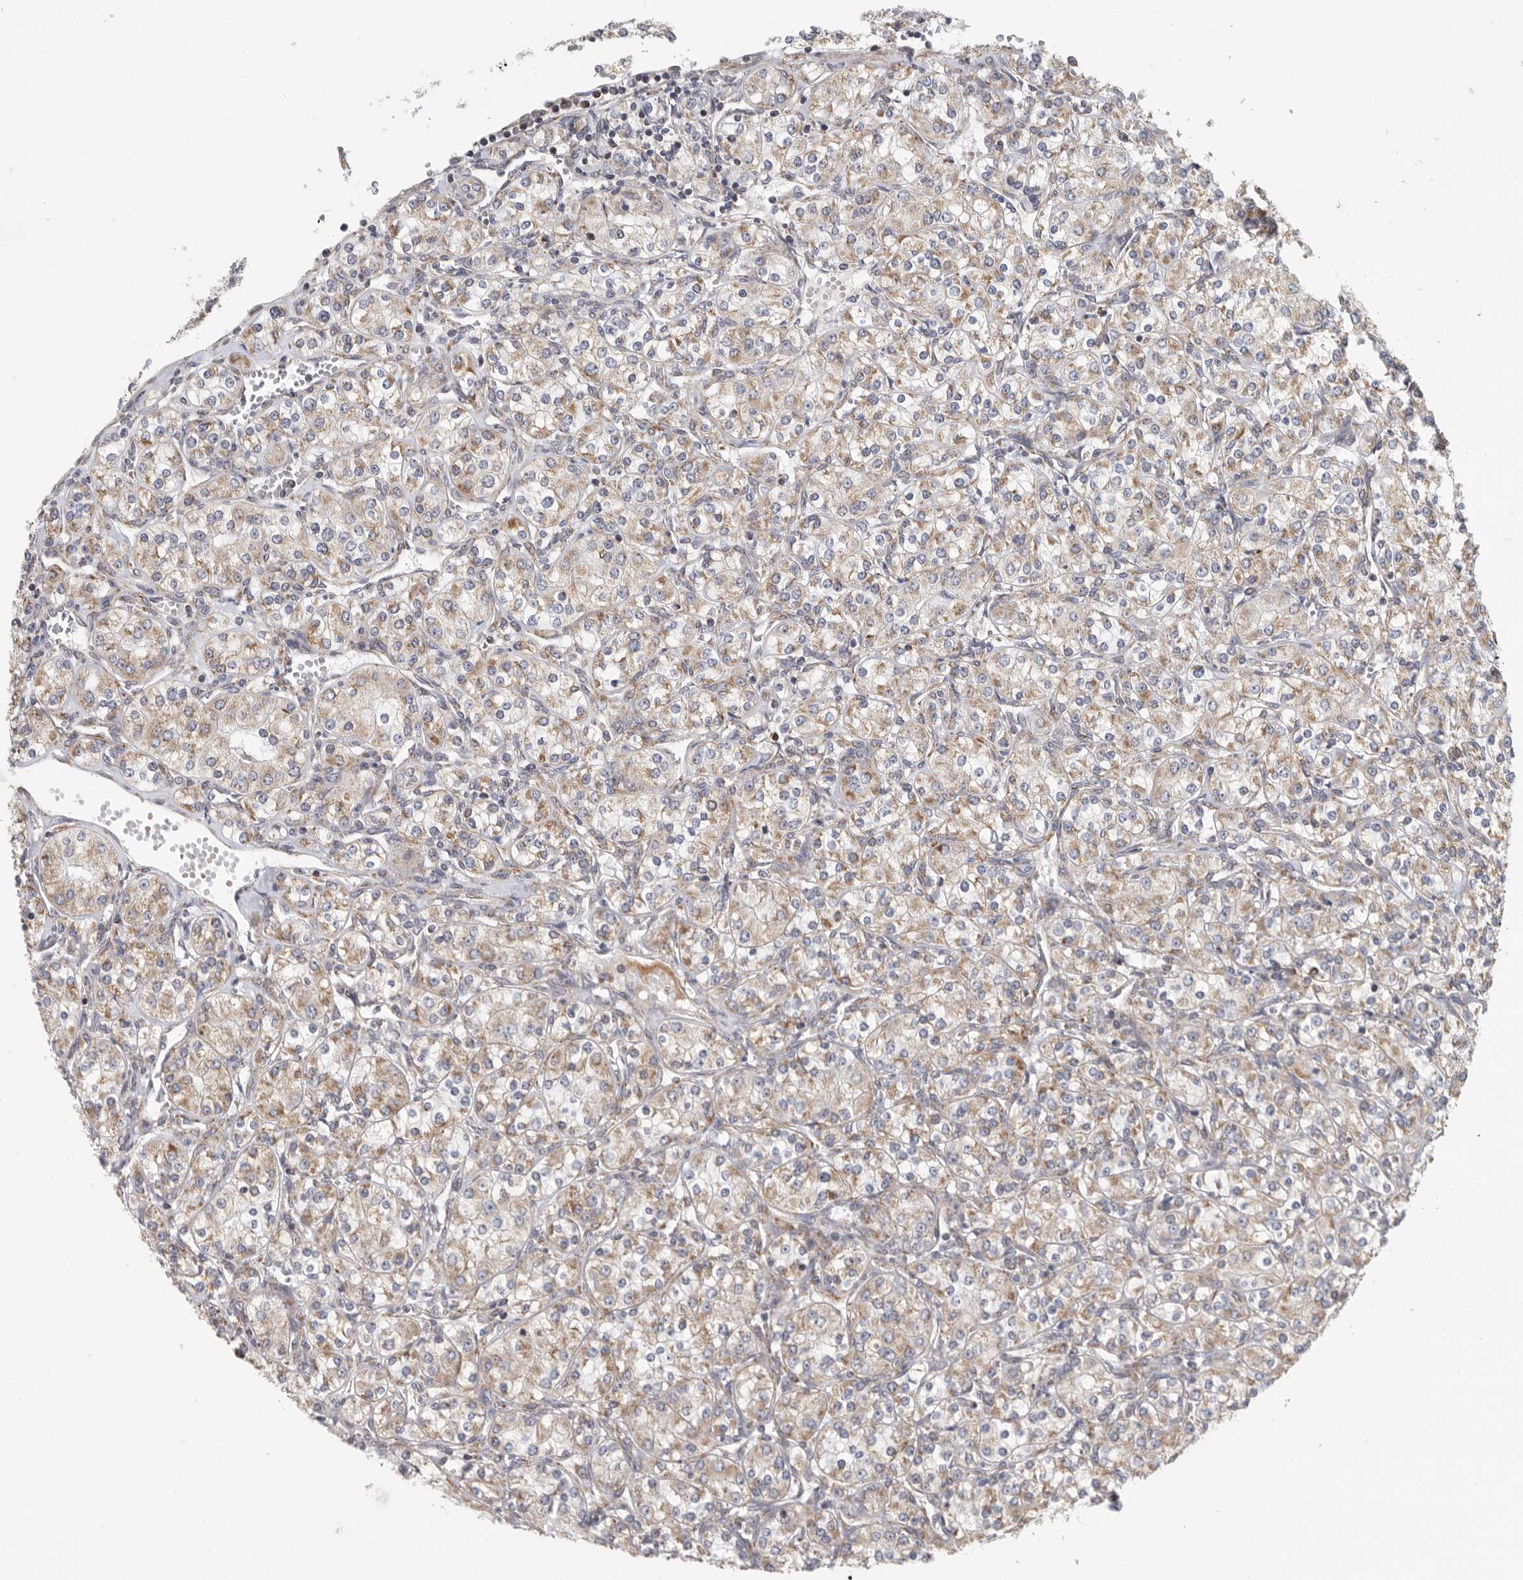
{"staining": {"intensity": "moderate", "quantity": ">75%", "location": "cytoplasmic/membranous"}, "tissue": "renal cancer", "cell_type": "Tumor cells", "image_type": "cancer", "snomed": [{"axis": "morphology", "description": "Adenocarcinoma, NOS"}, {"axis": "topography", "description": "Kidney"}], "caption": "About >75% of tumor cells in renal adenocarcinoma show moderate cytoplasmic/membranous protein staining as visualized by brown immunohistochemical staining.", "gene": "FKBP8", "patient": {"sex": "male", "age": 77}}